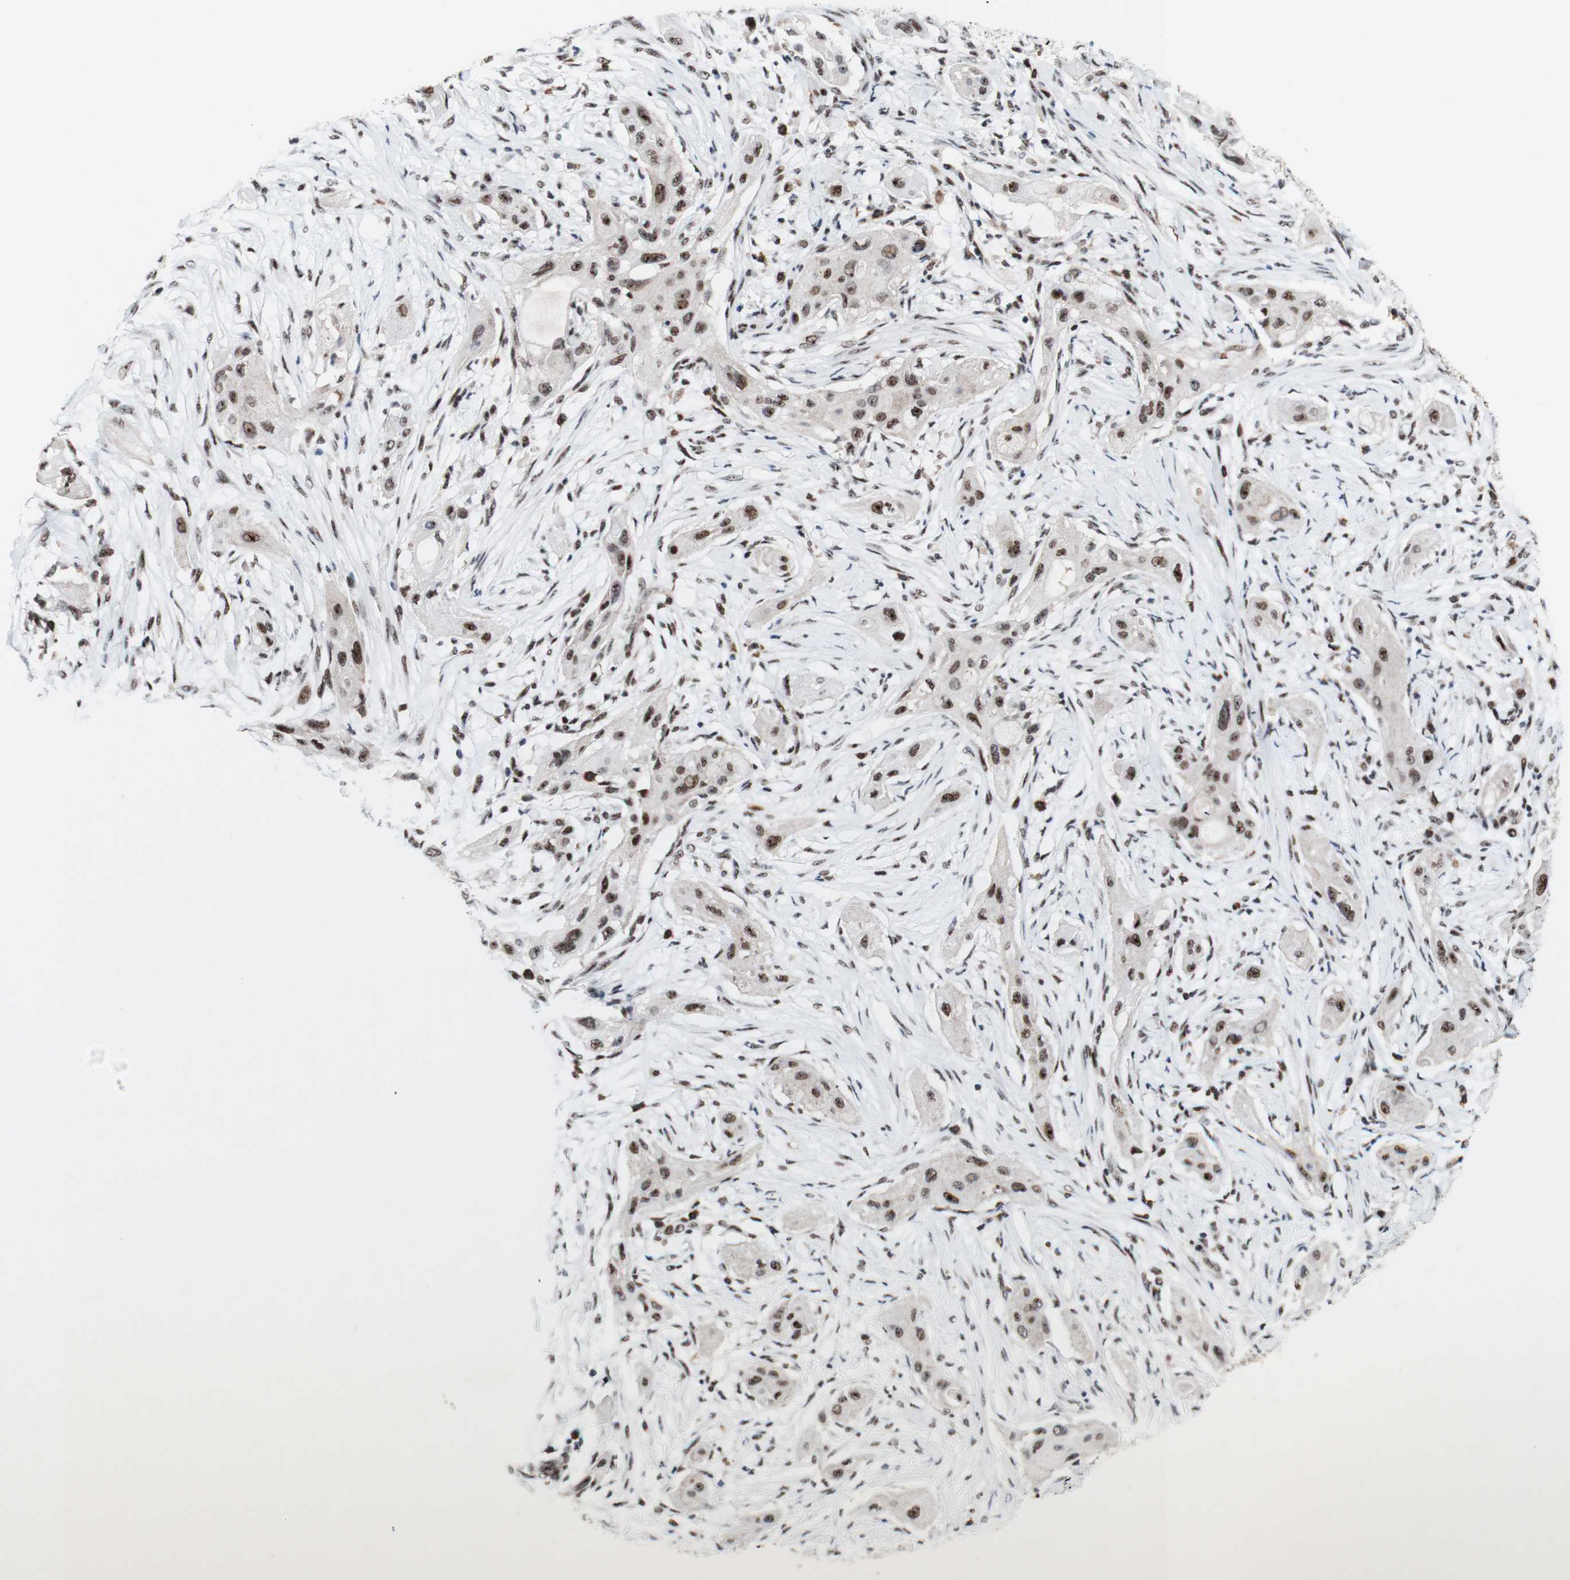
{"staining": {"intensity": "weak", "quantity": ">75%", "location": "nuclear"}, "tissue": "lung cancer", "cell_type": "Tumor cells", "image_type": "cancer", "snomed": [{"axis": "morphology", "description": "Squamous cell carcinoma, NOS"}, {"axis": "topography", "description": "Lung"}], "caption": "Brown immunohistochemical staining in lung squamous cell carcinoma demonstrates weak nuclear positivity in about >75% of tumor cells.", "gene": "POLR1A", "patient": {"sex": "female", "age": 47}}